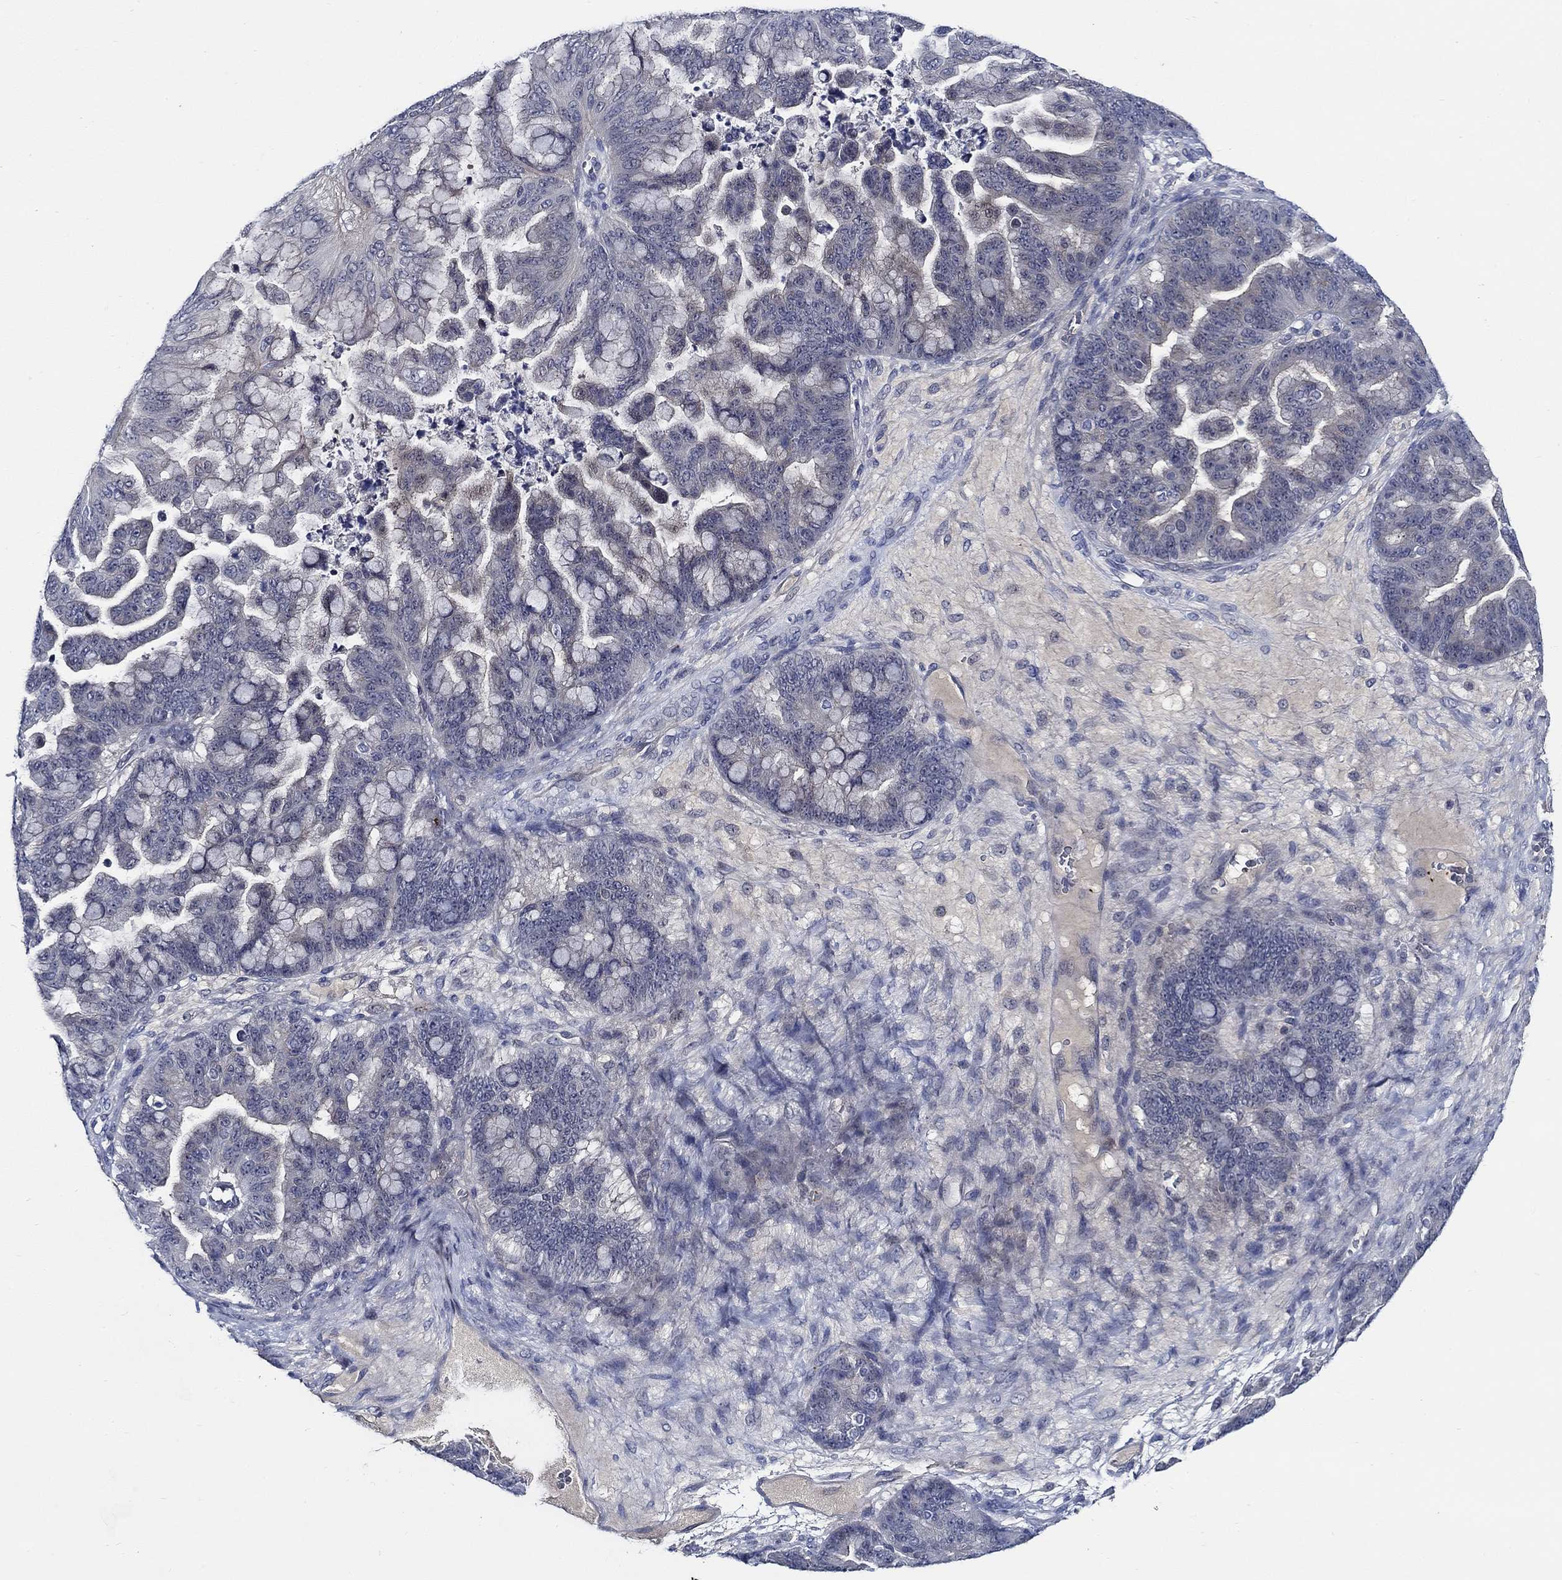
{"staining": {"intensity": "negative", "quantity": "none", "location": "none"}, "tissue": "ovarian cancer", "cell_type": "Tumor cells", "image_type": "cancer", "snomed": [{"axis": "morphology", "description": "Cystadenocarcinoma, mucinous, NOS"}, {"axis": "topography", "description": "Ovary"}], "caption": "IHC of human mucinous cystadenocarcinoma (ovarian) demonstrates no positivity in tumor cells.", "gene": "ALOX12", "patient": {"sex": "female", "age": 67}}